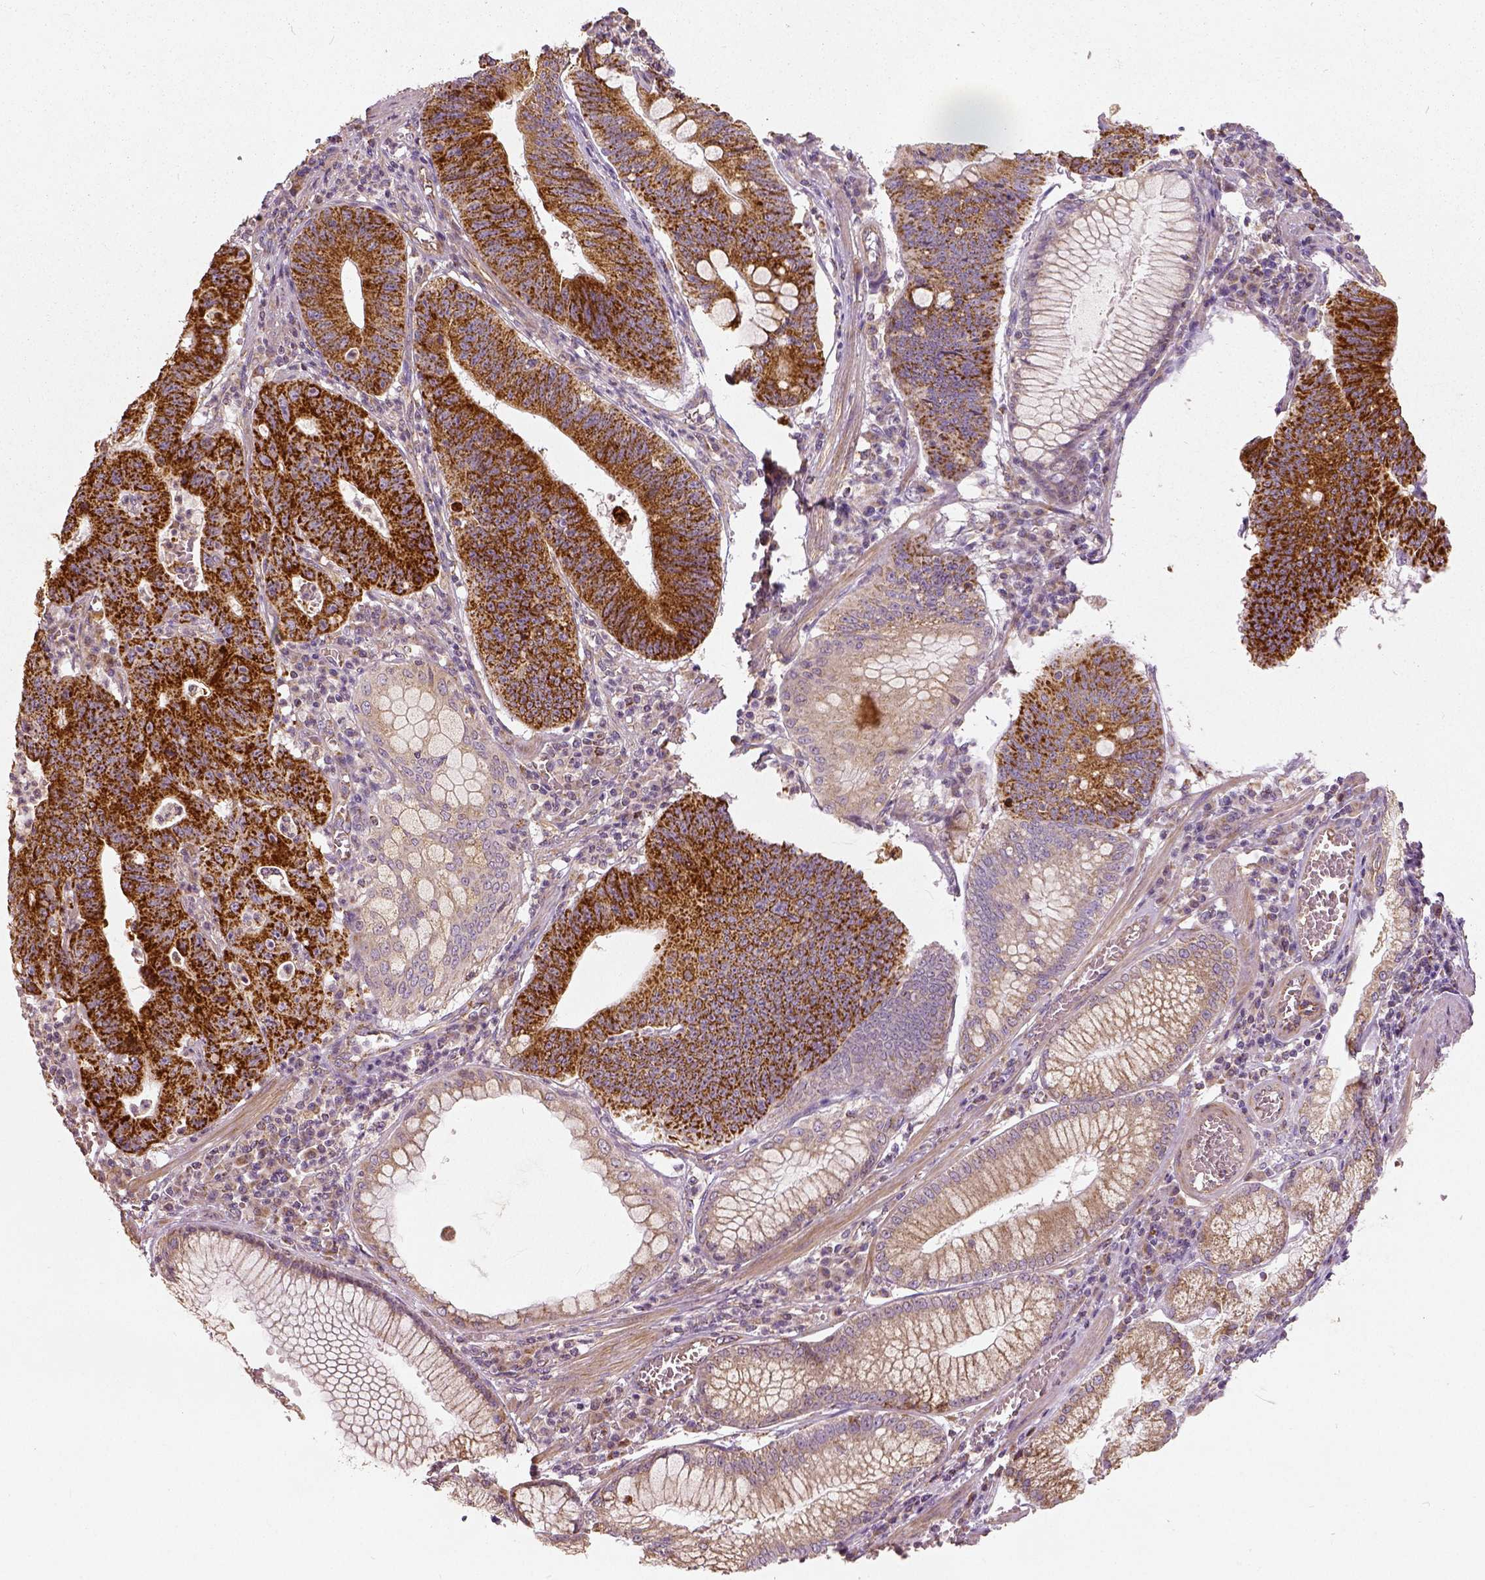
{"staining": {"intensity": "strong", "quantity": ">75%", "location": "cytoplasmic/membranous"}, "tissue": "stomach cancer", "cell_type": "Tumor cells", "image_type": "cancer", "snomed": [{"axis": "morphology", "description": "Adenocarcinoma, NOS"}, {"axis": "topography", "description": "Stomach"}], "caption": "Immunohistochemical staining of human stomach cancer (adenocarcinoma) reveals strong cytoplasmic/membranous protein expression in approximately >75% of tumor cells.", "gene": "PGAM5", "patient": {"sex": "male", "age": 59}}